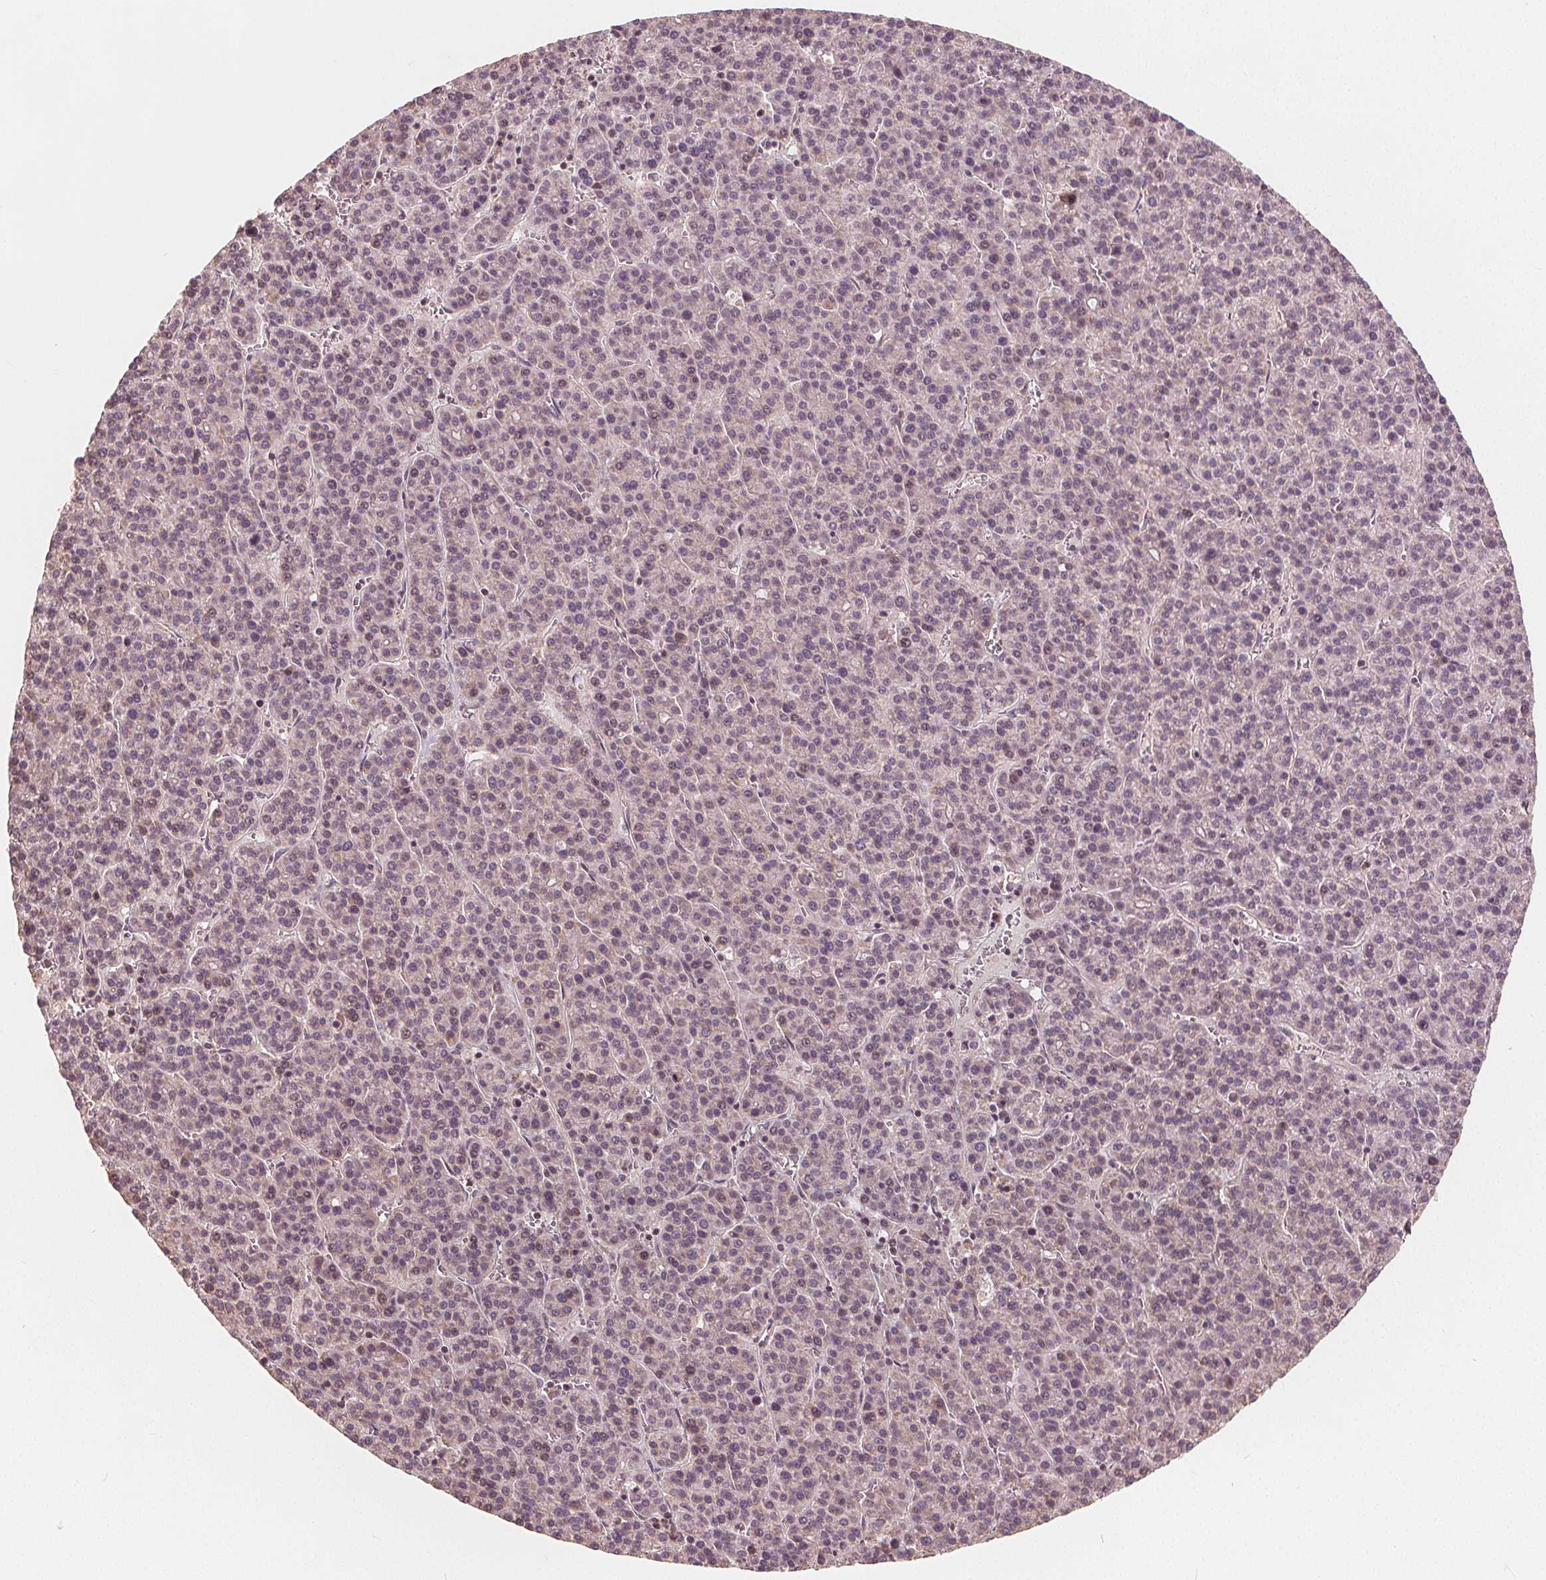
{"staining": {"intensity": "negative", "quantity": "none", "location": "none"}, "tissue": "liver cancer", "cell_type": "Tumor cells", "image_type": "cancer", "snomed": [{"axis": "morphology", "description": "Carcinoma, Hepatocellular, NOS"}, {"axis": "topography", "description": "Liver"}], "caption": "Immunohistochemistry (IHC) photomicrograph of human liver hepatocellular carcinoma stained for a protein (brown), which shows no staining in tumor cells.", "gene": "PEX26", "patient": {"sex": "female", "age": 58}}